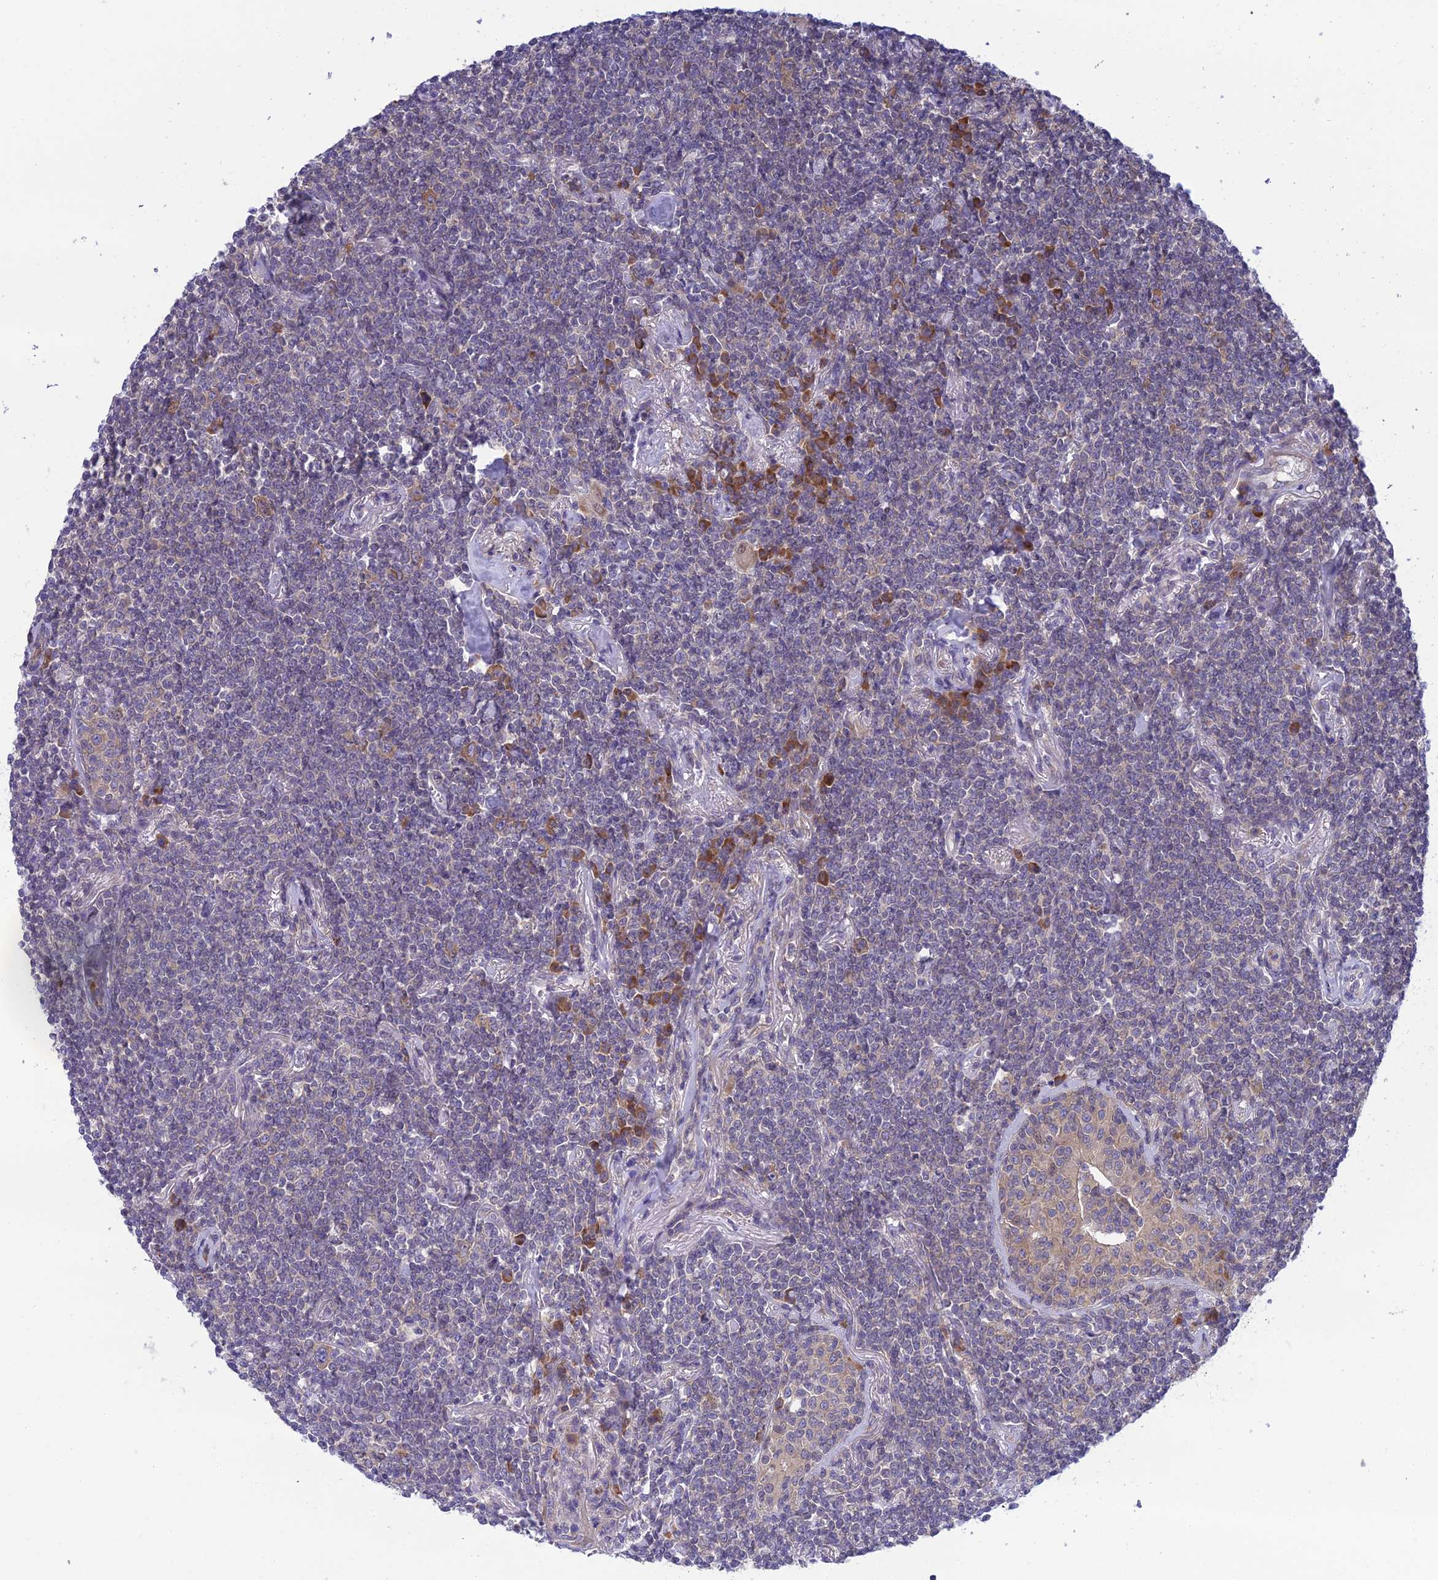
{"staining": {"intensity": "negative", "quantity": "none", "location": "none"}, "tissue": "lymphoma", "cell_type": "Tumor cells", "image_type": "cancer", "snomed": [{"axis": "morphology", "description": "Malignant lymphoma, non-Hodgkin's type, Low grade"}, {"axis": "topography", "description": "Lung"}], "caption": "This is an immunohistochemistry (IHC) histopathology image of low-grade malignant lymphoma, non-Hodgkin's type. There is no positivity in tumor cells.", "gene": "CLCN7", "patient": {"sex": "female", "age": 71}}